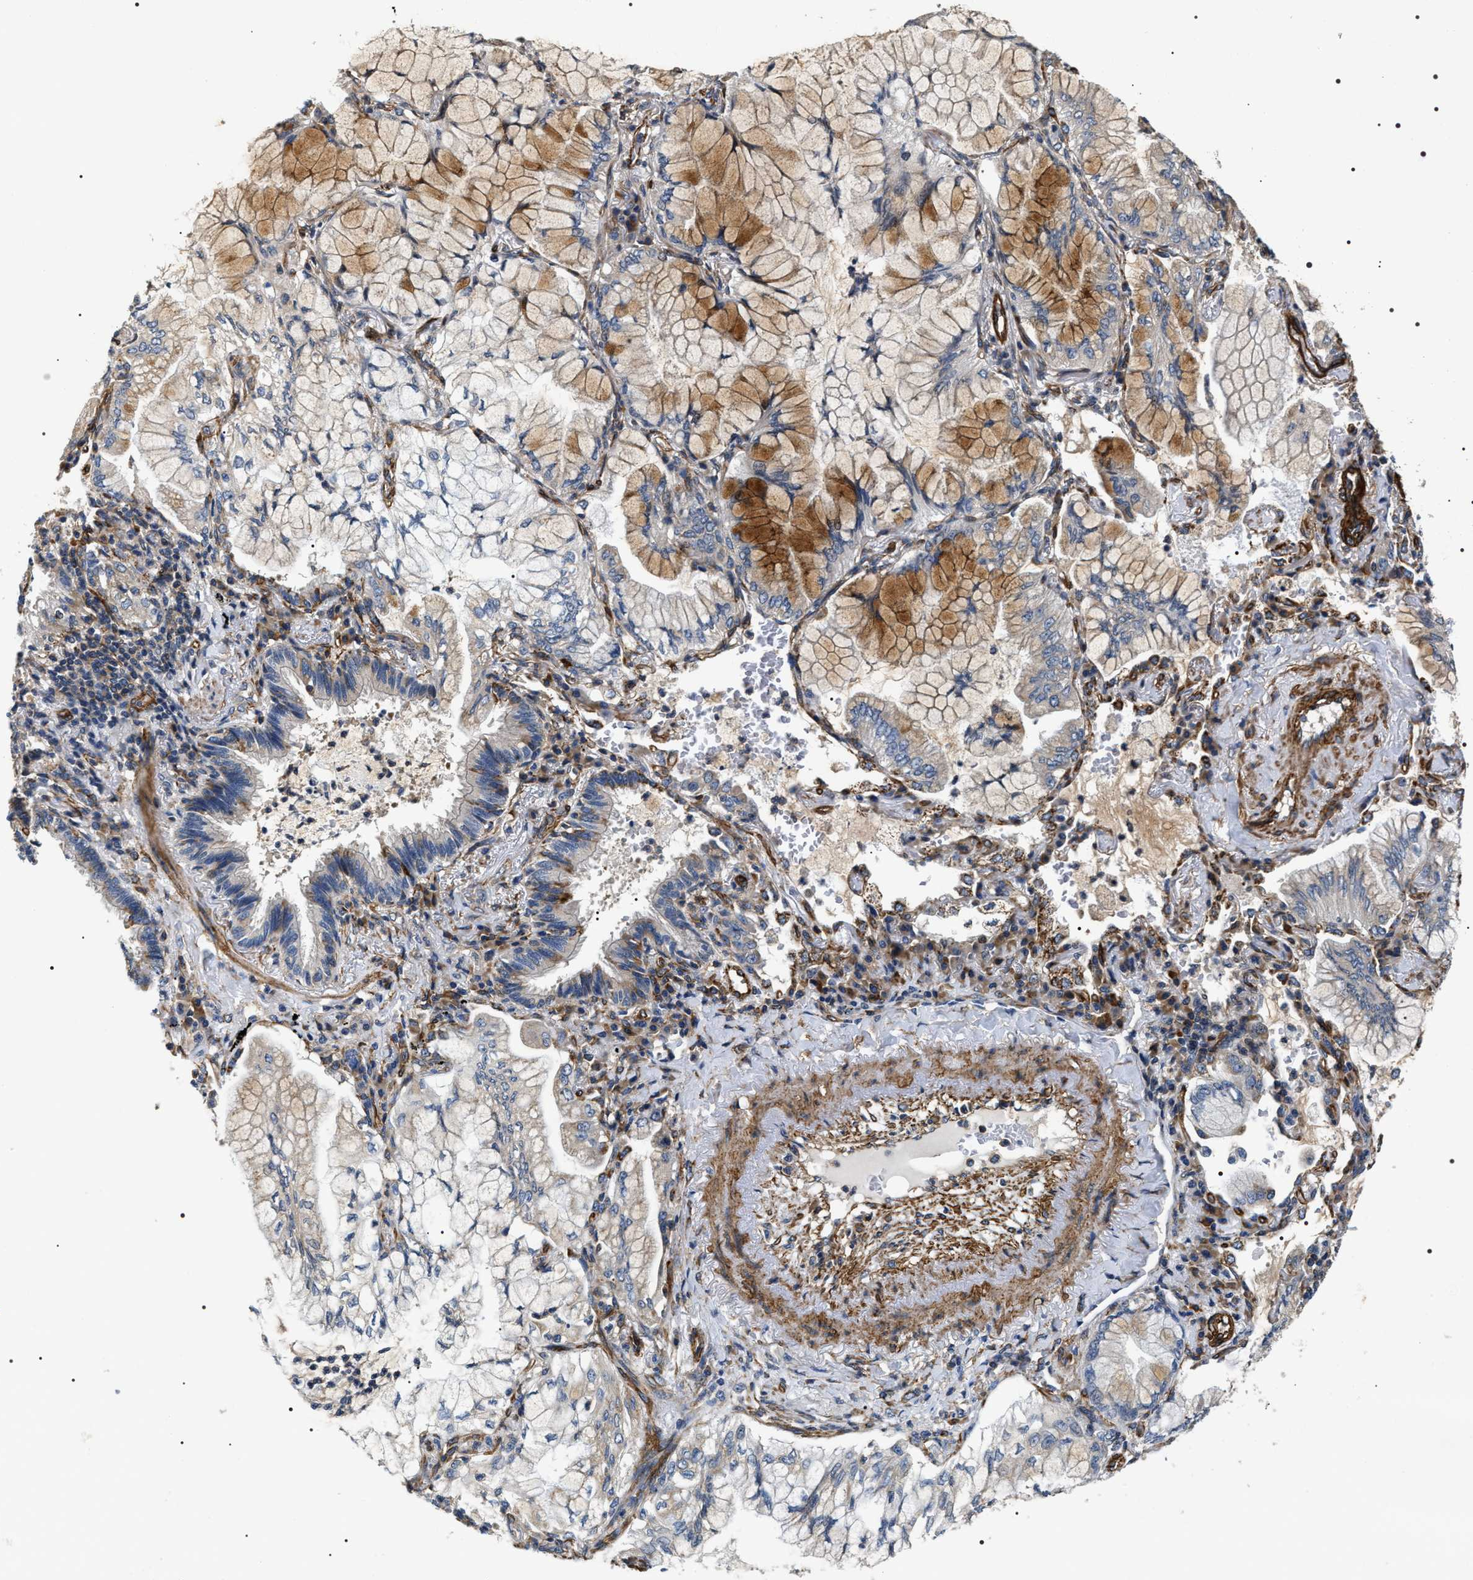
{"staining": {"intensity": "moderate", "quantity": "<25%", "location": "cytoplasmic/membranous"}, "tissue": "lung cancer", "cell_type": "Tumor cells", "image_type": "cancer", "snomed": [{"axis": "morphology", "description": "Adenocarcinoma, NOS"}, {"axis": "topography", "description": "Lung"}], "caption": "A high-resolution micrograph shows IHC staining of lung adenocarcinoma, which reveals moderate cytoplasmic/membranous positivity in about <25% of tumor cells.", "gene": "ZC3HAV1L", "patient": {"sex": "female", "age": 70}}